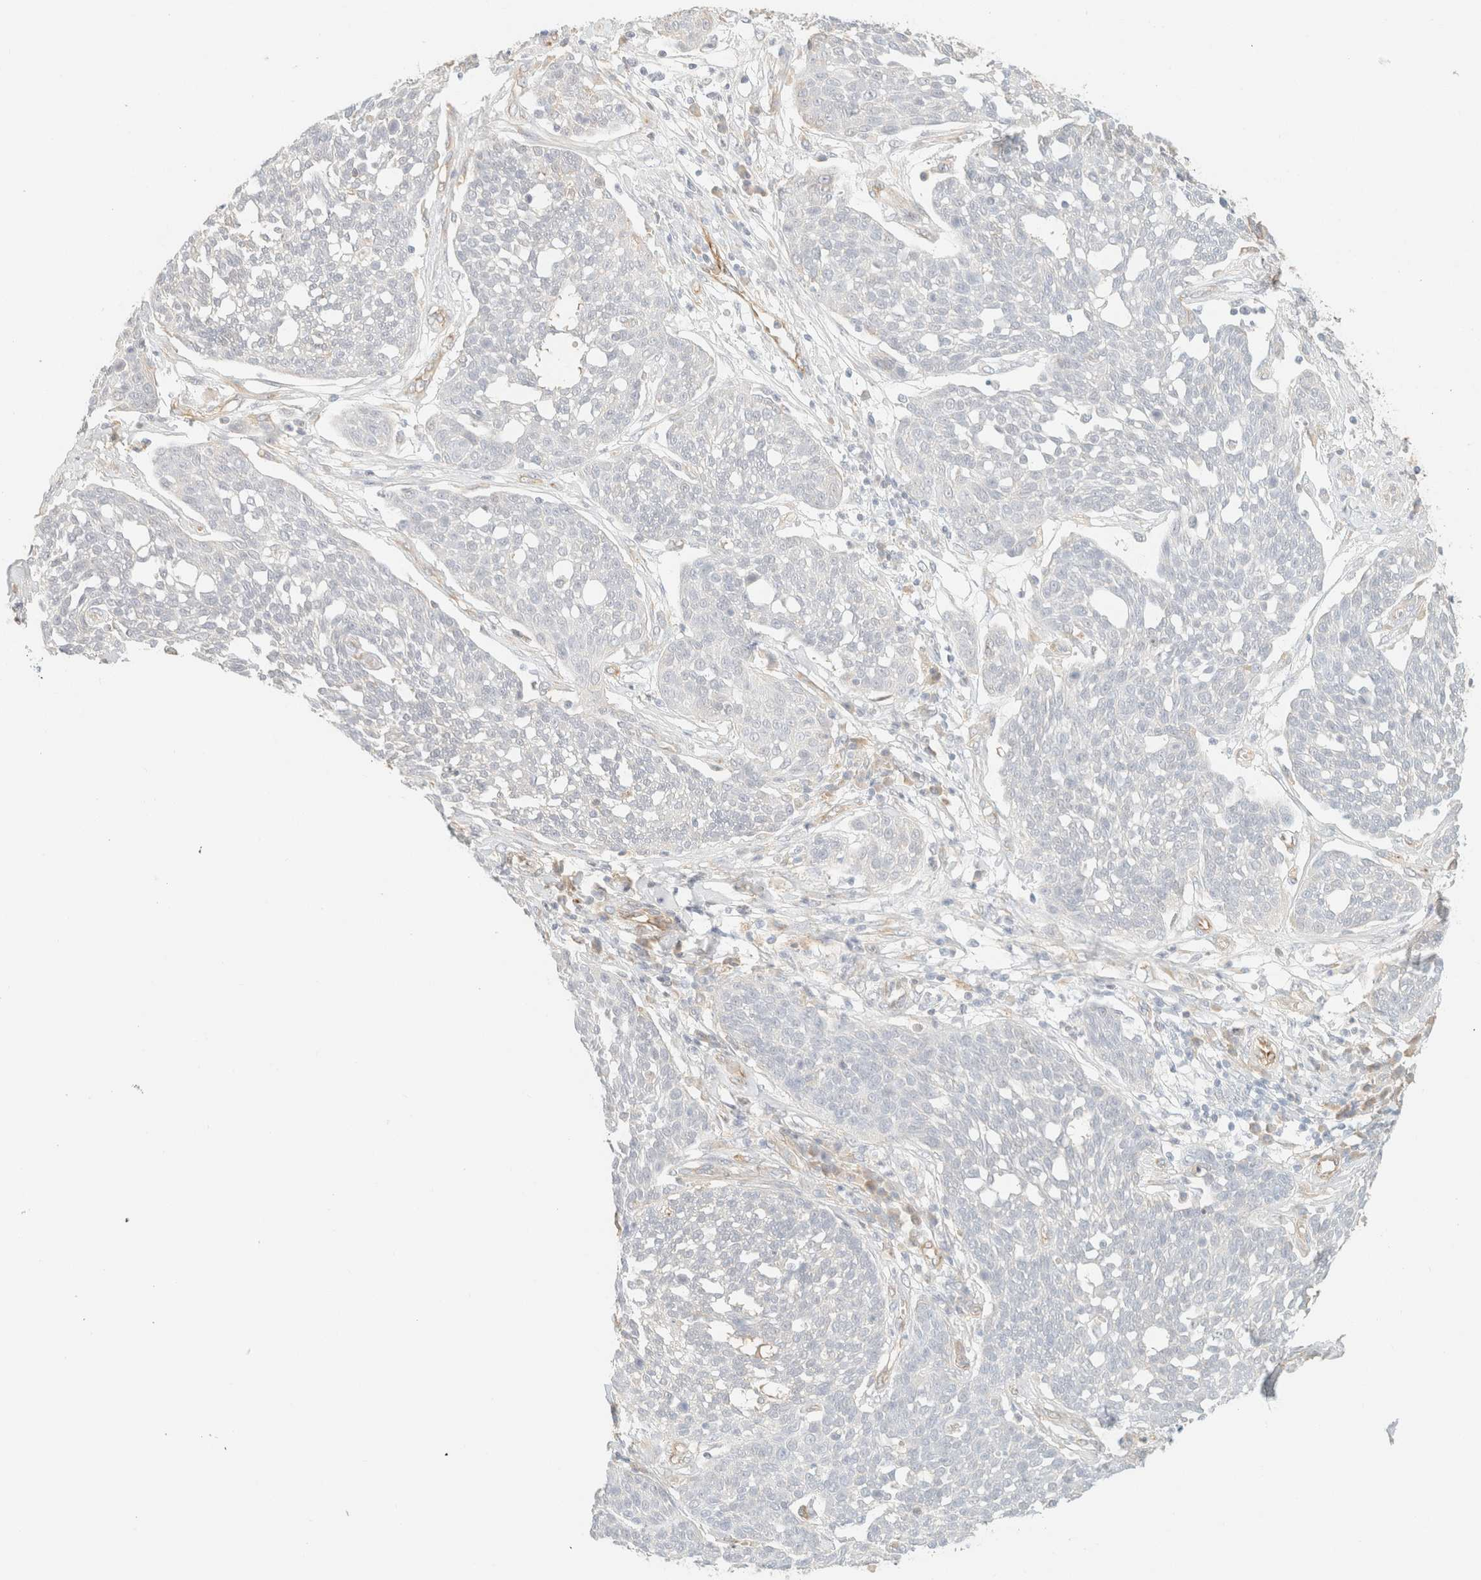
{"staining": {"intensity": "negative", "quantity": "none", "location": "none"}, "tissue": "cervical cancer", "cell_type": "Tumor cells", "image_type": "cancer", "snomed": [{"axis": "morphology", "description": "Squamous cell carcinoma, NOS"}, {"axis": "topography", "description": "Cervix"}], "caption": "There is no significant expression in tumor cells of squamous cell carcinoma (cervical). The staining was performed using DAB (3,3'-diaminobenzidine) to visualize the protein expression in brown, while the nuclei were stained in blue with hematoxylin (Magnification: 20x).", "gene": "SPARCL1", "patient": {"sex": "female", "age": 34}}